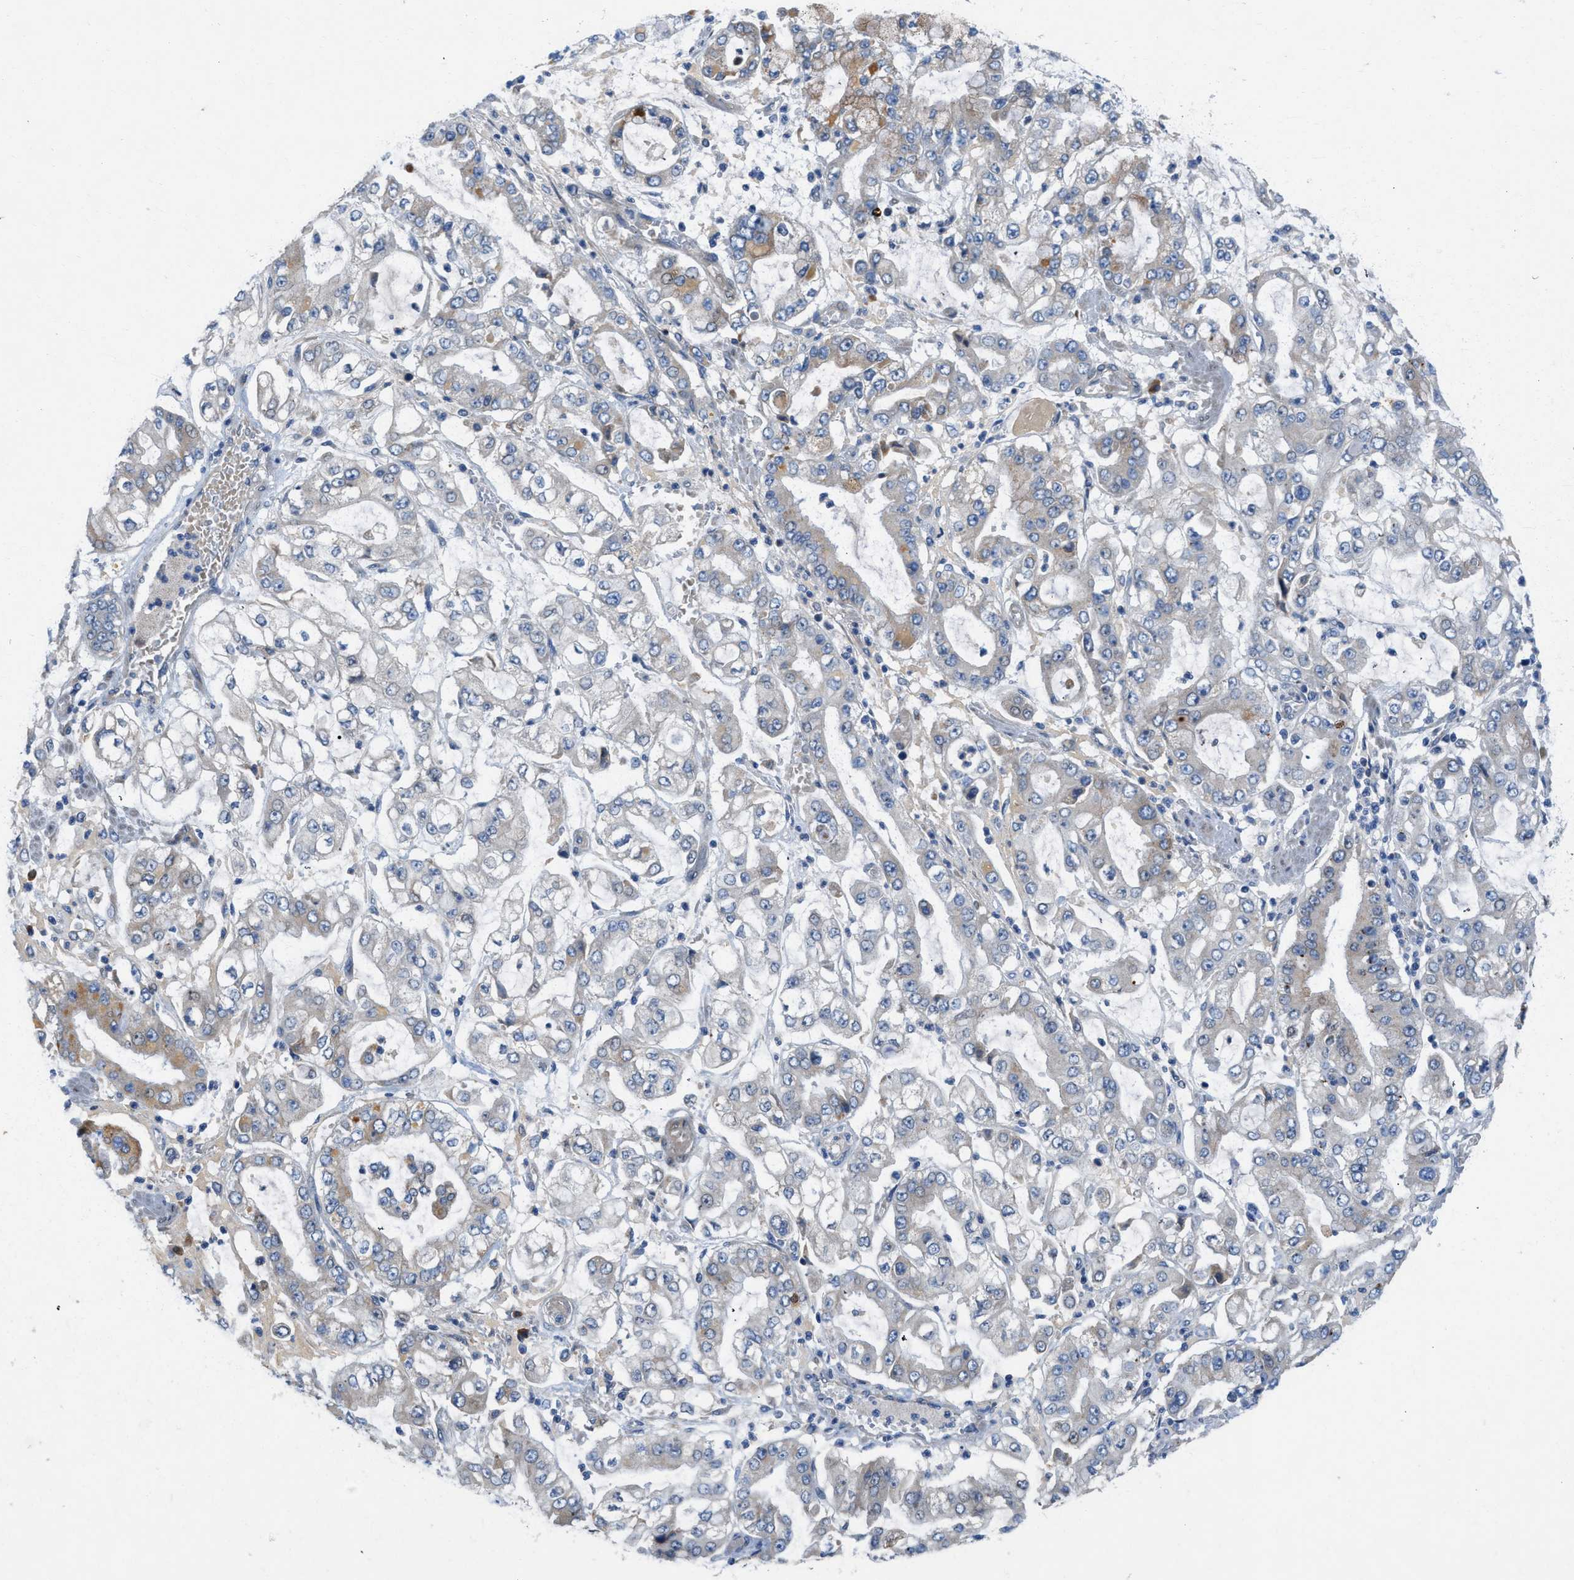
{"staining": {"intensity": "weak", "quantity": "<25%", "location": "cytoplasmic/membranous"}, "tissue": "stomach cancer", "cell_type": "Tumor cells", "image_type": "cancer", "snomed": [{"axis": "morphology", "description": "Adenocarcinoma, NOS"}, {"axis": "topography", "description": "Stomach"}], "caption": "This is a histopathology image of immunohistochemistry (IHC) staining of adenocarcinoma (stomach), which shows no staining in tumor cells. The staining was performed using DAB to visualize the protein expression in brown, while the nuclei were stained in blue with hematoxylin (Magnification: 20x).", "gene": "TMEM248", "patient": {"sex": "male", "age": 76}}